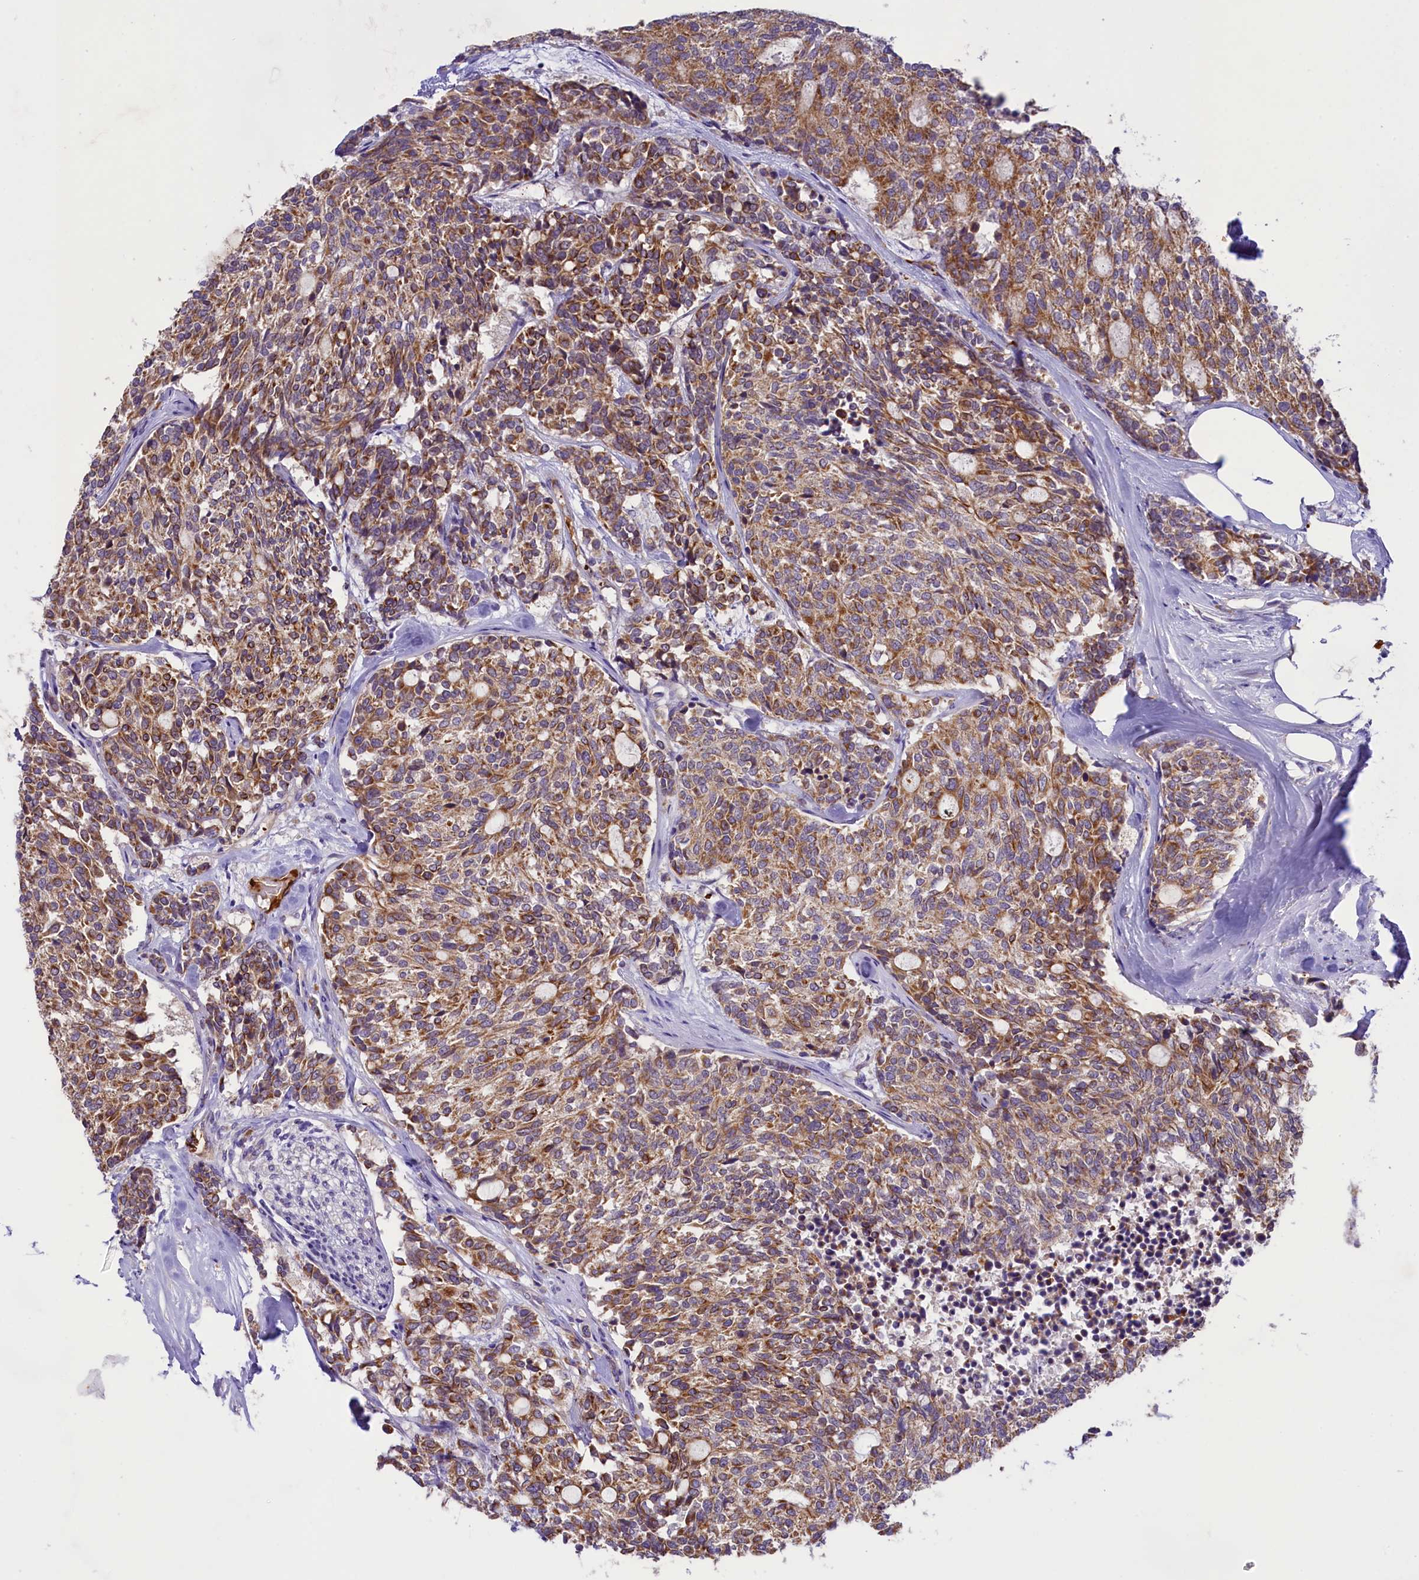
{"staining": {"intensity": "moderate", "quantity": ">75%", "location": "cytoplasmic/membranous"}, "tissue": "carcinoid", "cell_type": "Tumor cells", "image_type": "cancer", "snomed": [{"axis": "morphology", "description": "Carcinoid, malignant, NOS"}, {"axis": "topography", "description": "Pancreas"}], "caption": "This photomicrograph shows immunohistochemistry (IHC) staining of human carcinoid (malignant), with medium moderate cytoplasmic/membranous positivity in about >75% of tumor cells.", "gene": "LARP4", "patient": {"sex": "female", "age": 54}}